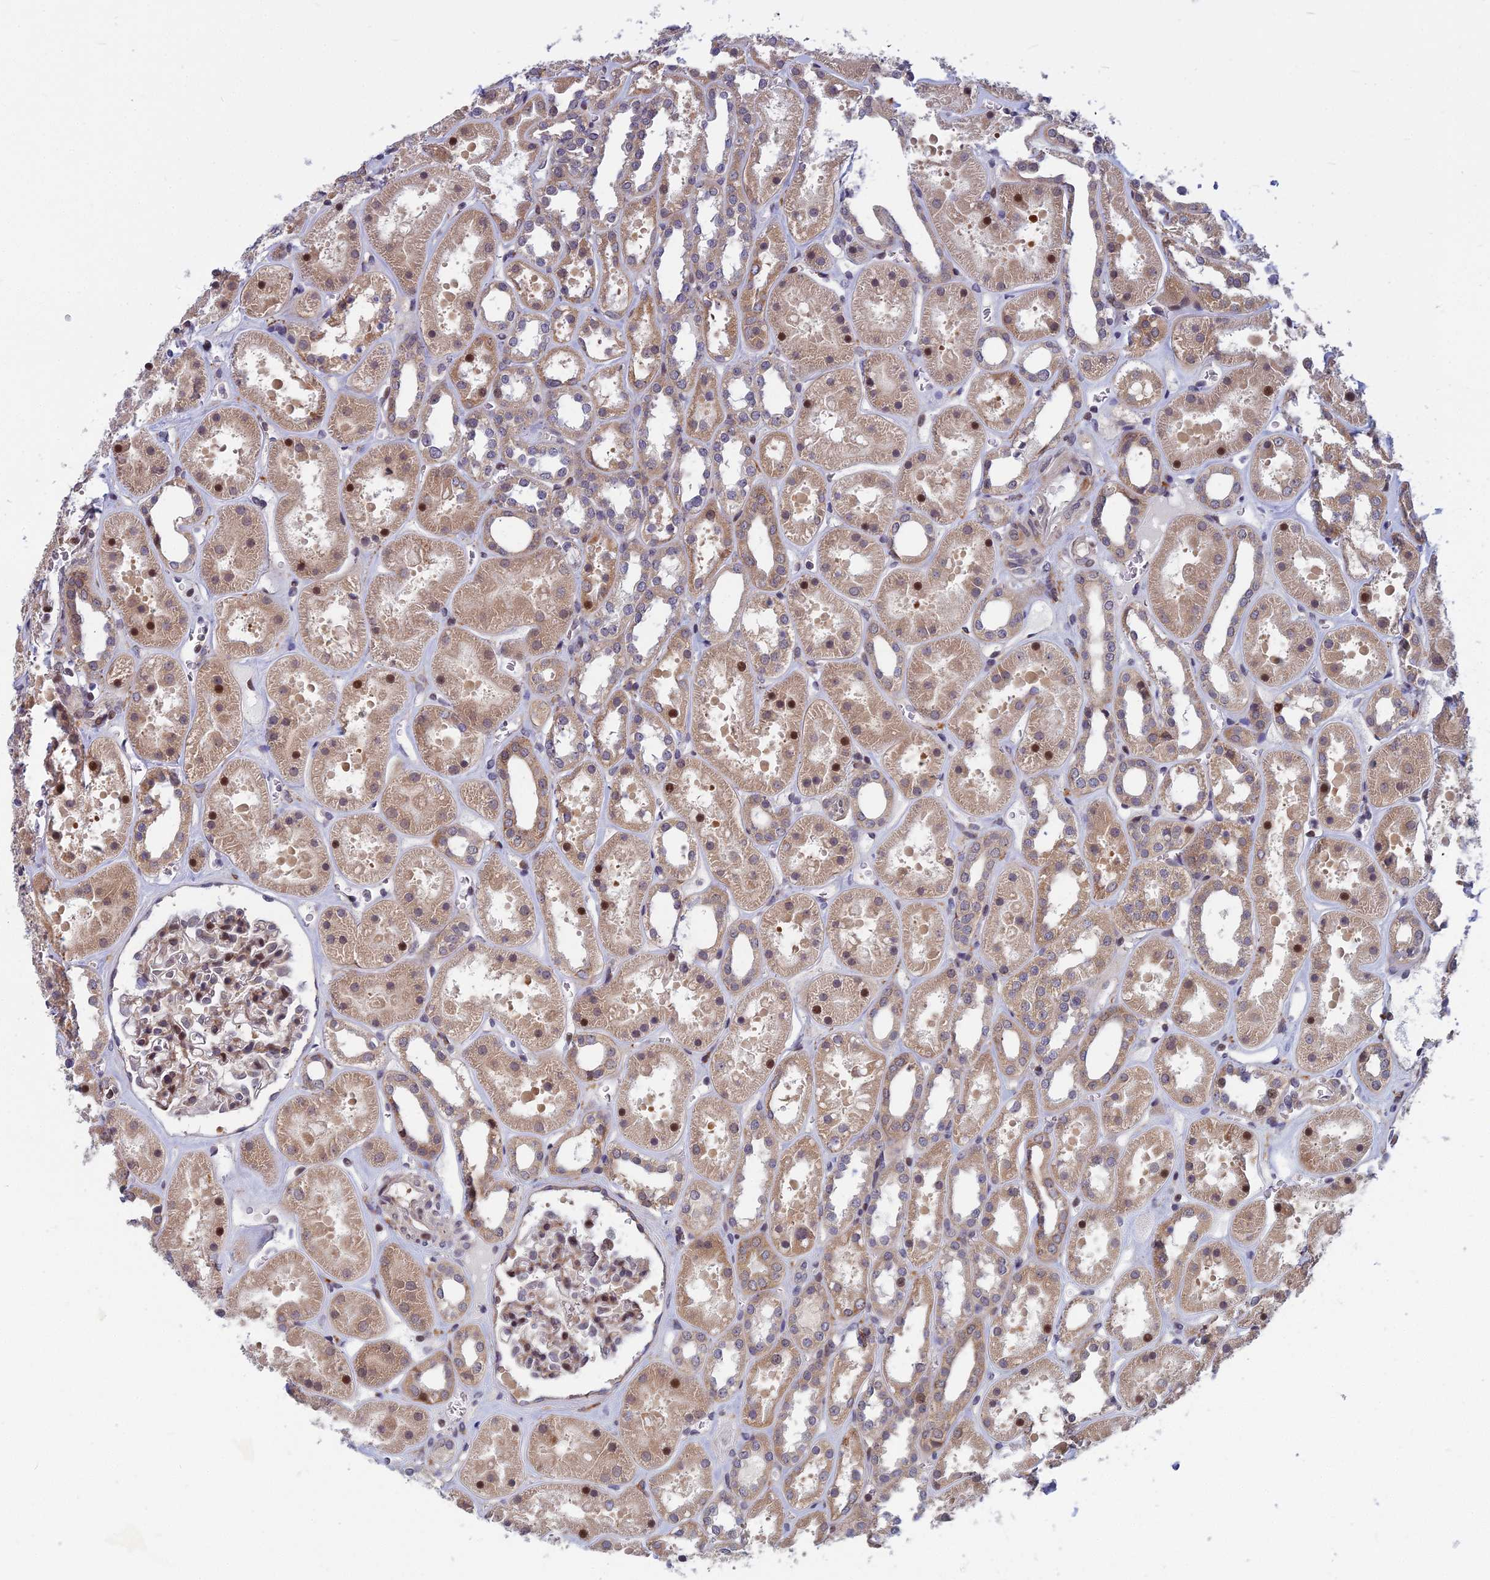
{"staining": {"intensity": "moderate", "quantity": "25%-75%", "location": "cytoplasmic/membranous,nuclear"}, "tissue": "kidney", "cell_type": "Cells in glomeruli", "image_type": "normal", "snomed": [{"axis": "morphology", "description": "Normal tissue, NOS"}, {"axis": "topography", "description": "Kidney"}], "caption": "Immunohistochemical staining of benign human kidney demonstrates medium levels of moderate cytoplasmic/membranous,nuclear positivity in about 25%-75% of cells in glomeruli. (Stains: DAB in brown, nuclei in blue, Microscopy: brightfield microscopy at high magnification).", "gene": "COMMD2", "patient": {"sex": "female", "age": 41}}